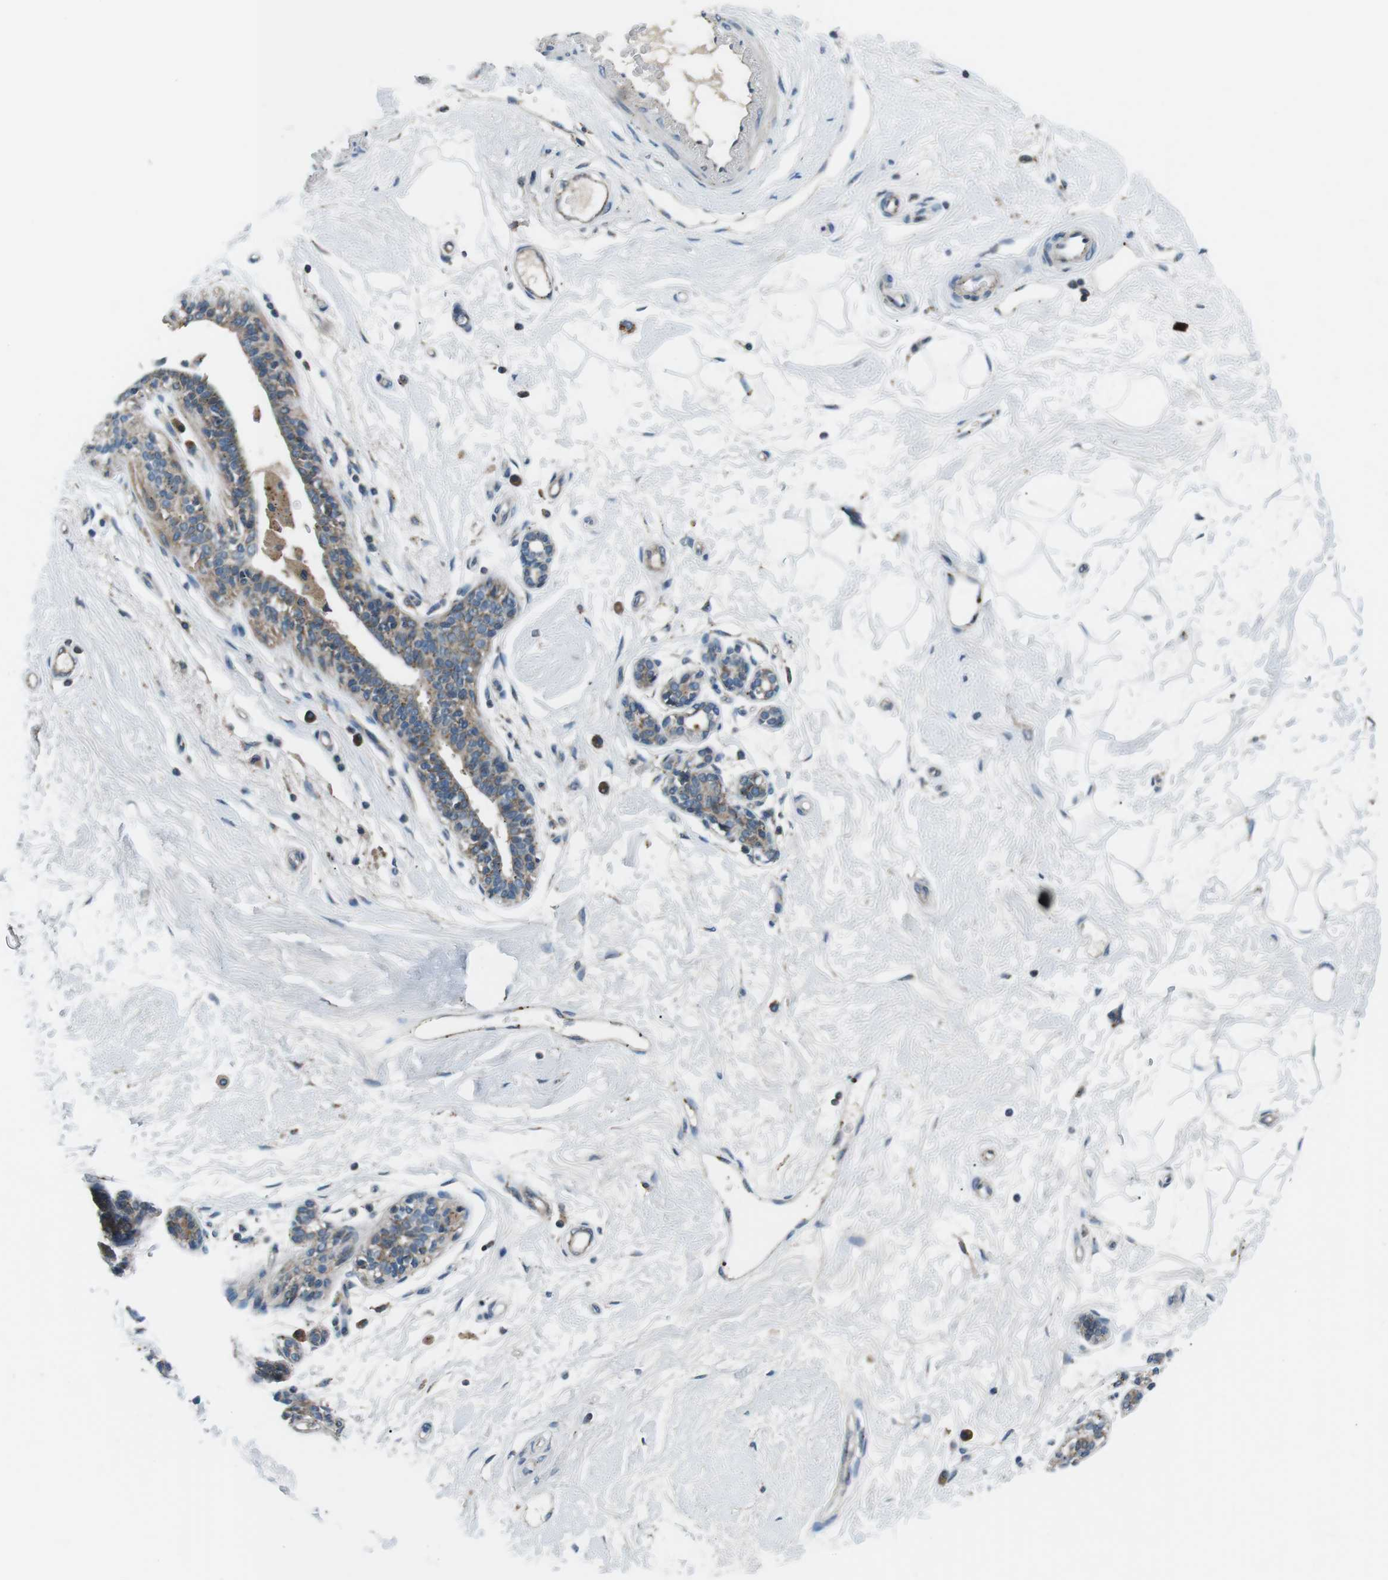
{"staining": {"intensity": "negative", "quantity": "none", "location": "none"}, "tissue": "breast", "cell_type": "Adipocytes", "image_type": "normal", "snomed": [{"axis": "morphology", "description": "Normal tissue, NOS"}, {"axis": "morphology", "description": "Lobular carcinoma"}, {"axis": "topography", "description": "Breast"}], "caption": "The photomicrograph demonstrates no staining of adipocytes in normal breast. (Stains: DAB immunohistochemistry (IHC) with hematoxylin counter stain, Microscopy: brightfield microscopy at high magnification).", "gene": "FAM3B", "patient": {"sex": "female", "age": 59}}